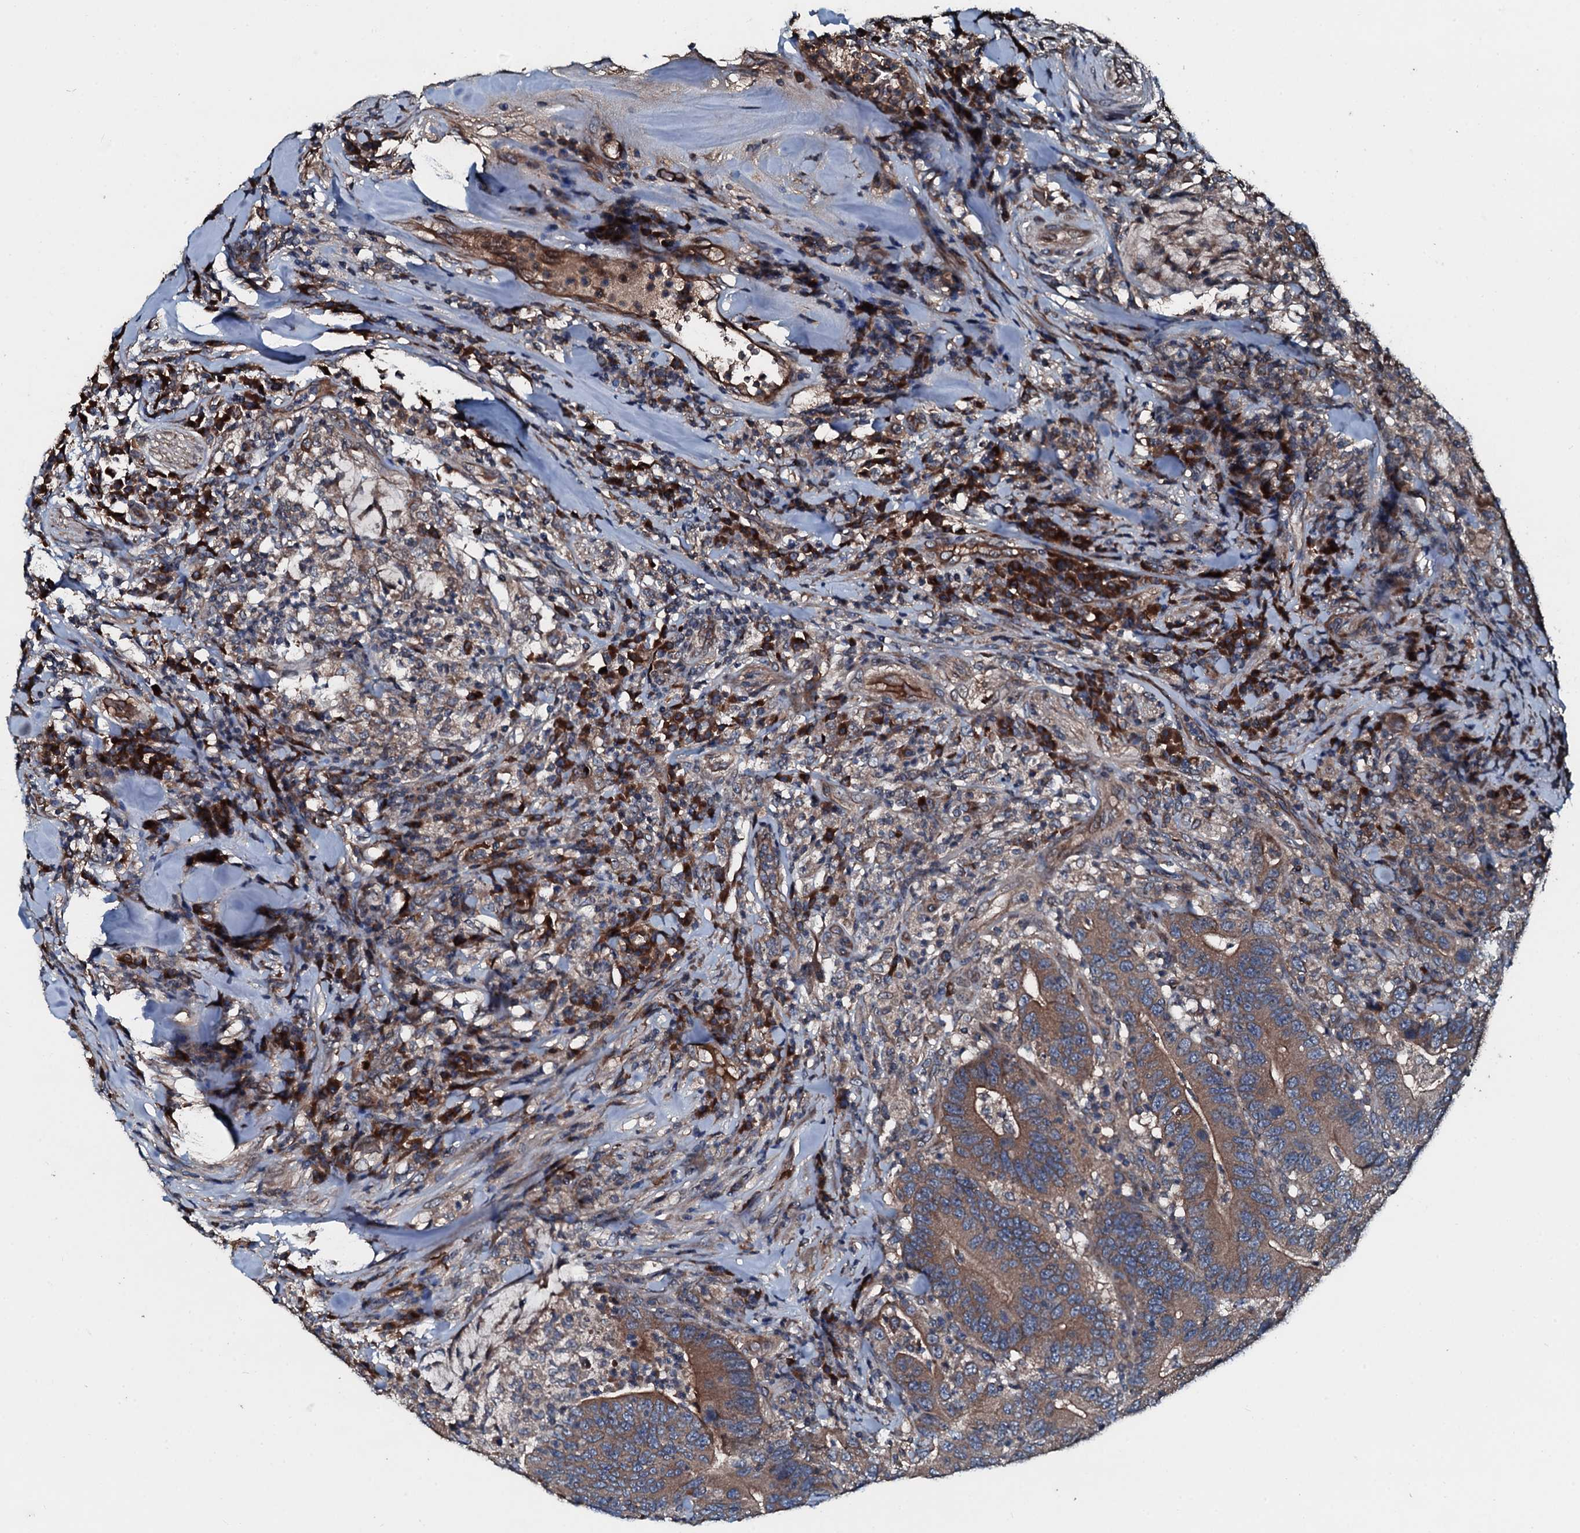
{"staining": {"intensity": "moderate", "quantity": ">75%", "location": "cytoplasmic/membranous"}, "tissue": "colorectal cancer", "cell_type": "Tumor cells", "image_type": "cancer", "snomed": [{"axis": "morphology", "description": "Adenocarcinoma, NOS"}, {"axis": "topography", "description": "Colon"}], "caption": "The histopathology image reveals immunohistochemical staining of colorectal adenocarcinoma. There is moderate cytoplasmic/membranous staining is appreciated in approximately >75% of tumor cells.", "gene": "AARS1", "patient": {"sex": "female", "age": 66}}